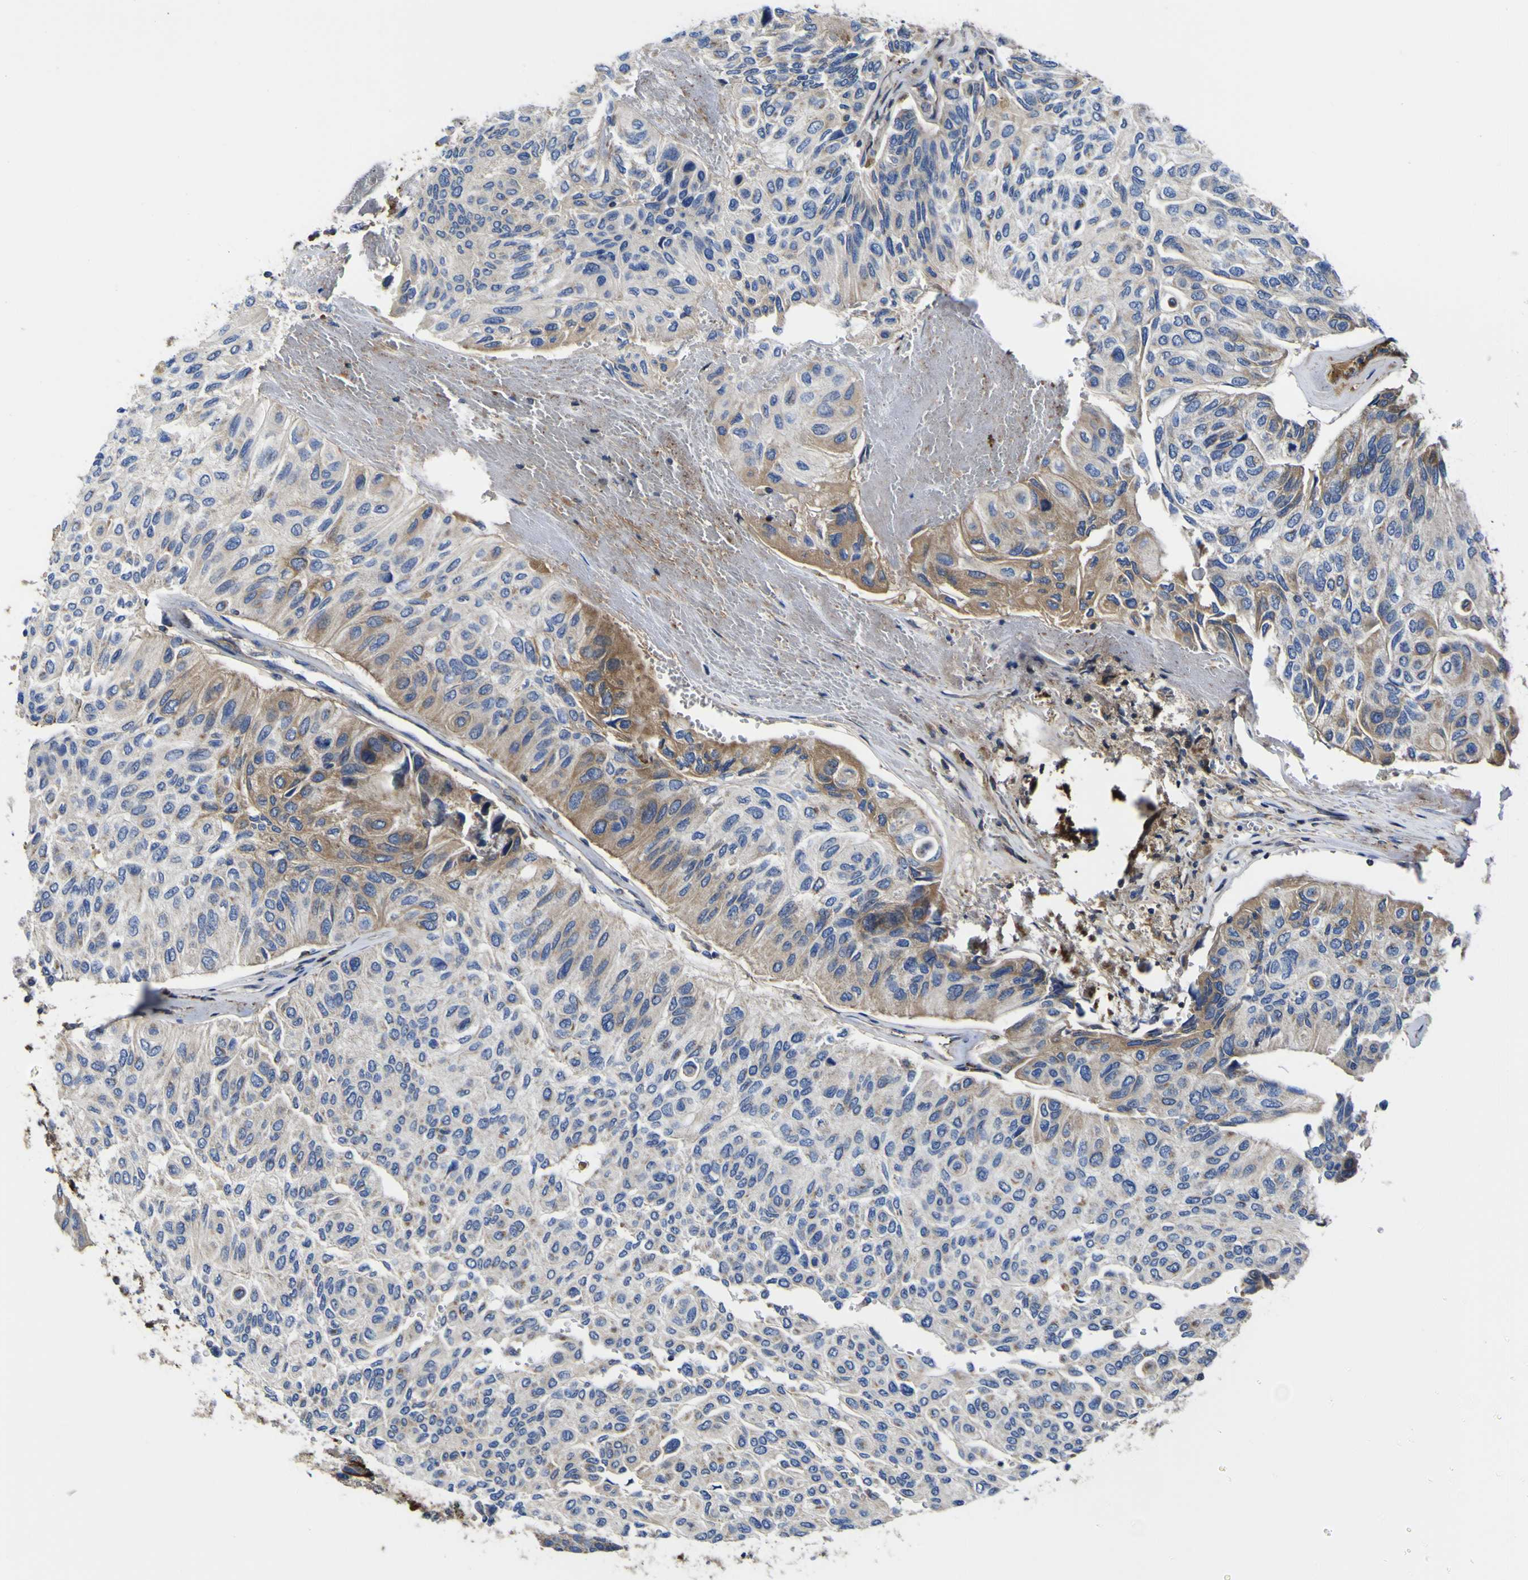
{"staining": {"intensity": "moderate", "quantity": "<25%", "location": "cytoplasmic/membranous"}, "tissue": "urothelial cancer", "cell_type": "Tumor cells", "image_type": "cancer", "snomed": [{"axis": "morphology", "description": "Urothelial carcinoma, High grade"}, {"axis": "topography", "description": "Urinary bladder"}], "caption": "Immunohistochemical staining of human urothelial carcinoma (high-grade) reveals low levels of moderate cytoplasmic/membranous positivity in approximately <25% of tumor cells.", "gene": "CCDC90B", "patient": {"sex": "male", "age": 66}}